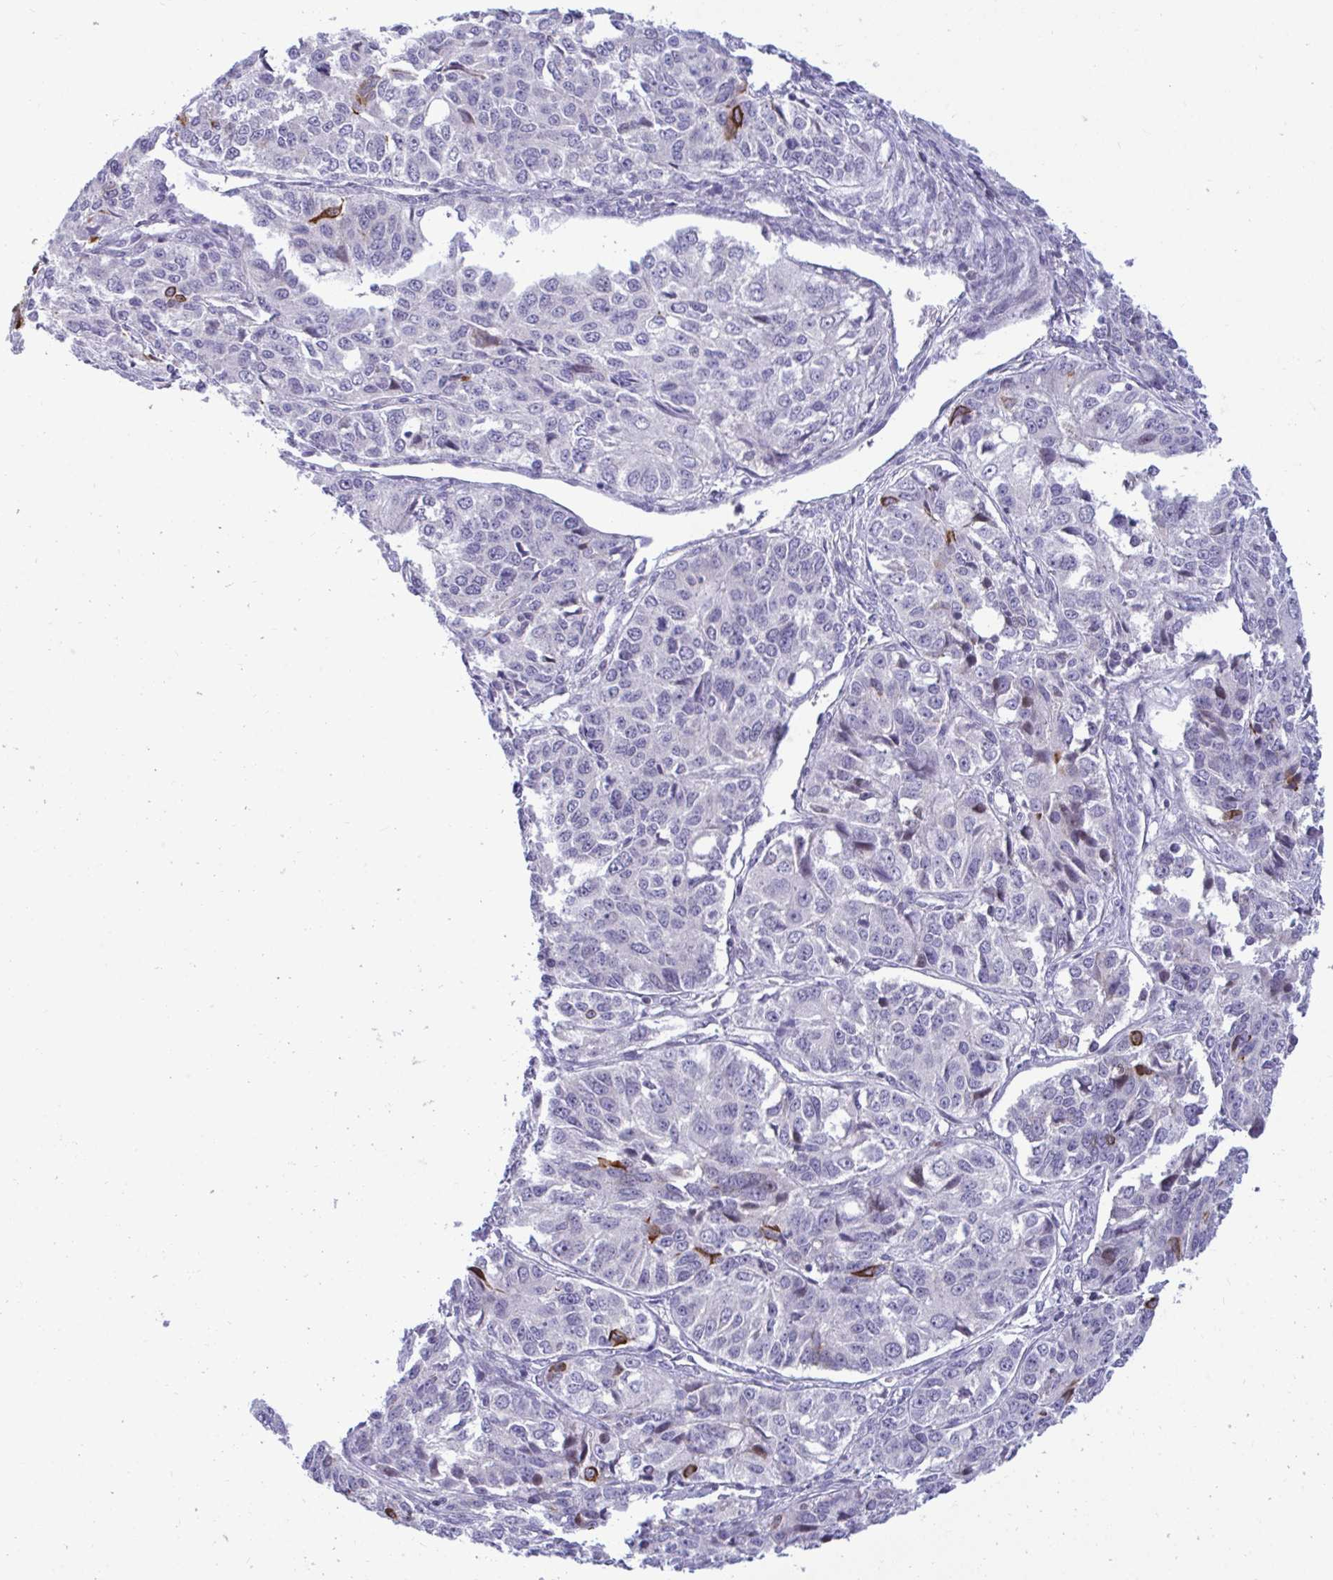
{"staining": {"intensity": "strong", "quantity": "<25%", "location": "cytoplasmic/membranous"}, "tissue": "ovarian cancer", "cell_type": "Tumor cells", "image_type": "cancer", "snomed": [{"axis": "morphology", "description": "Carcinoma, endometroid"}, {"axis": "topography", "description": "Ovary"}], "caption": "The photomicrograph exhibits staining of endometroid carcinoma (ovarian), revealing strong cytoplasmic/membranous protein staining (brown color) within tumor cells.", "gene": "EPOP", "patient": {"sex": "female", "age": 51}}